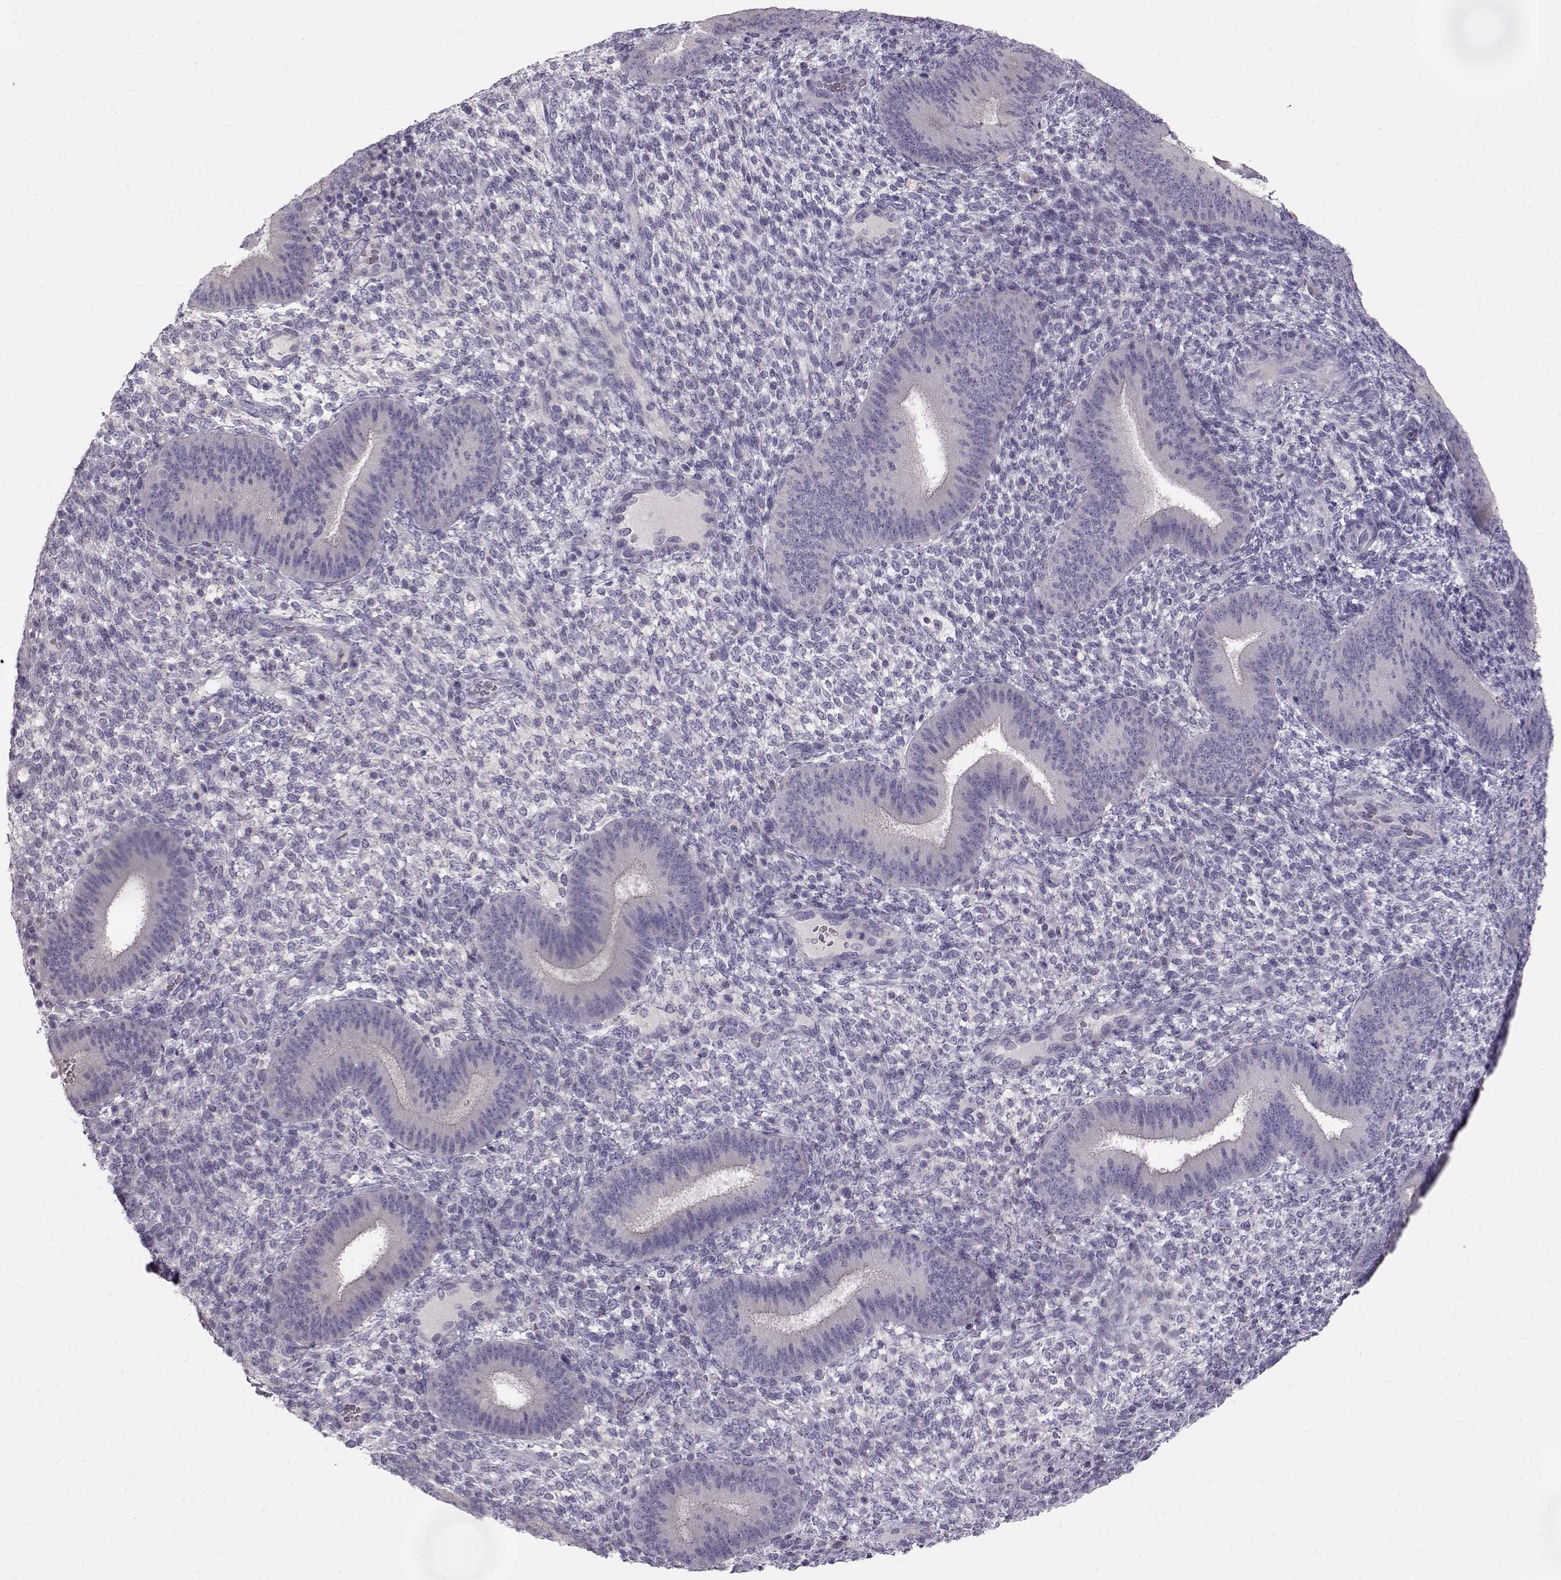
{"staining": {"intensity": "negative", "quantity": "none", "location": "none"}, "tissue": "endometrium", "cell_type": "Cells in endometrial stroma", "image_type": "normal", "snomed": [{"axis": "morphology", "description": "Normal tissue, NOS"}, {"axis": "topography", "description": "Endometrium"}], "caption": "A high-resolution histopathology image shows IHC staining of benign endometrium, which demonstrates no significant expression in cells in endometrial stroma. The staining is performed using DAB brown chromogen with nuclei counter-stained in using hematoxylin.", "gene": "GRK1", "patient": {"sex": "female", "age": 39}}